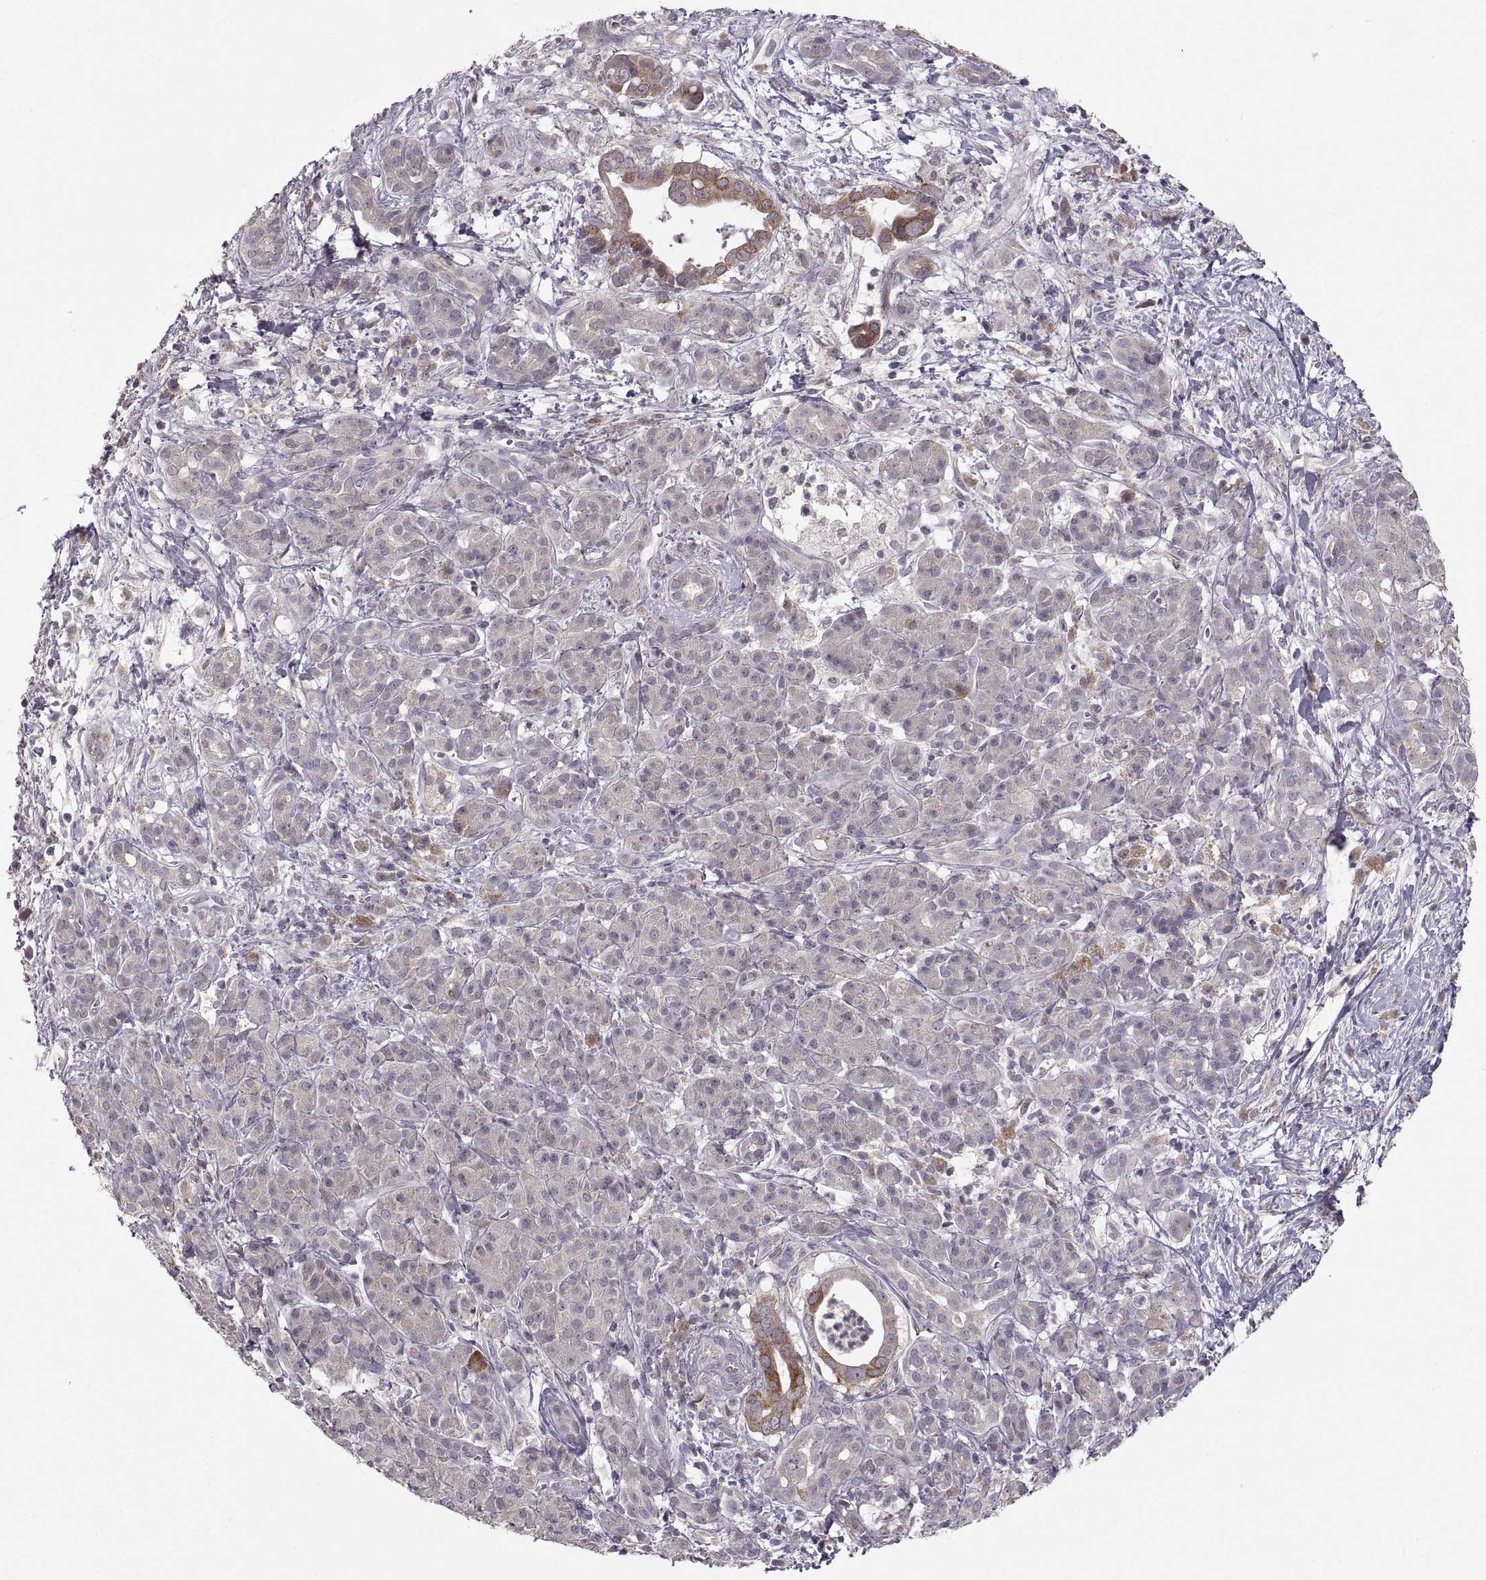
{"staining": {"intensity": "moderate", "quantity": ">75%", "location": "cytoplasmic/membranous"}, "tissue": "pancreatic cancer", "cell_type": "Tumor cells", "image_type": "cancer", "snomed": [{"axis": "morphology", "description": "Adenocarcinoma, NOS"}, {"axis": "topography", "description": "Pancreas"}], "caption": "Tumor cells reveal medium levels of moderate cytoplasmic/membranous expression in about >75% of cells in adenocarcinoma (pancreatic).", "gene": "HMGCR", "patient": {"sex": "male", "age": 61}}